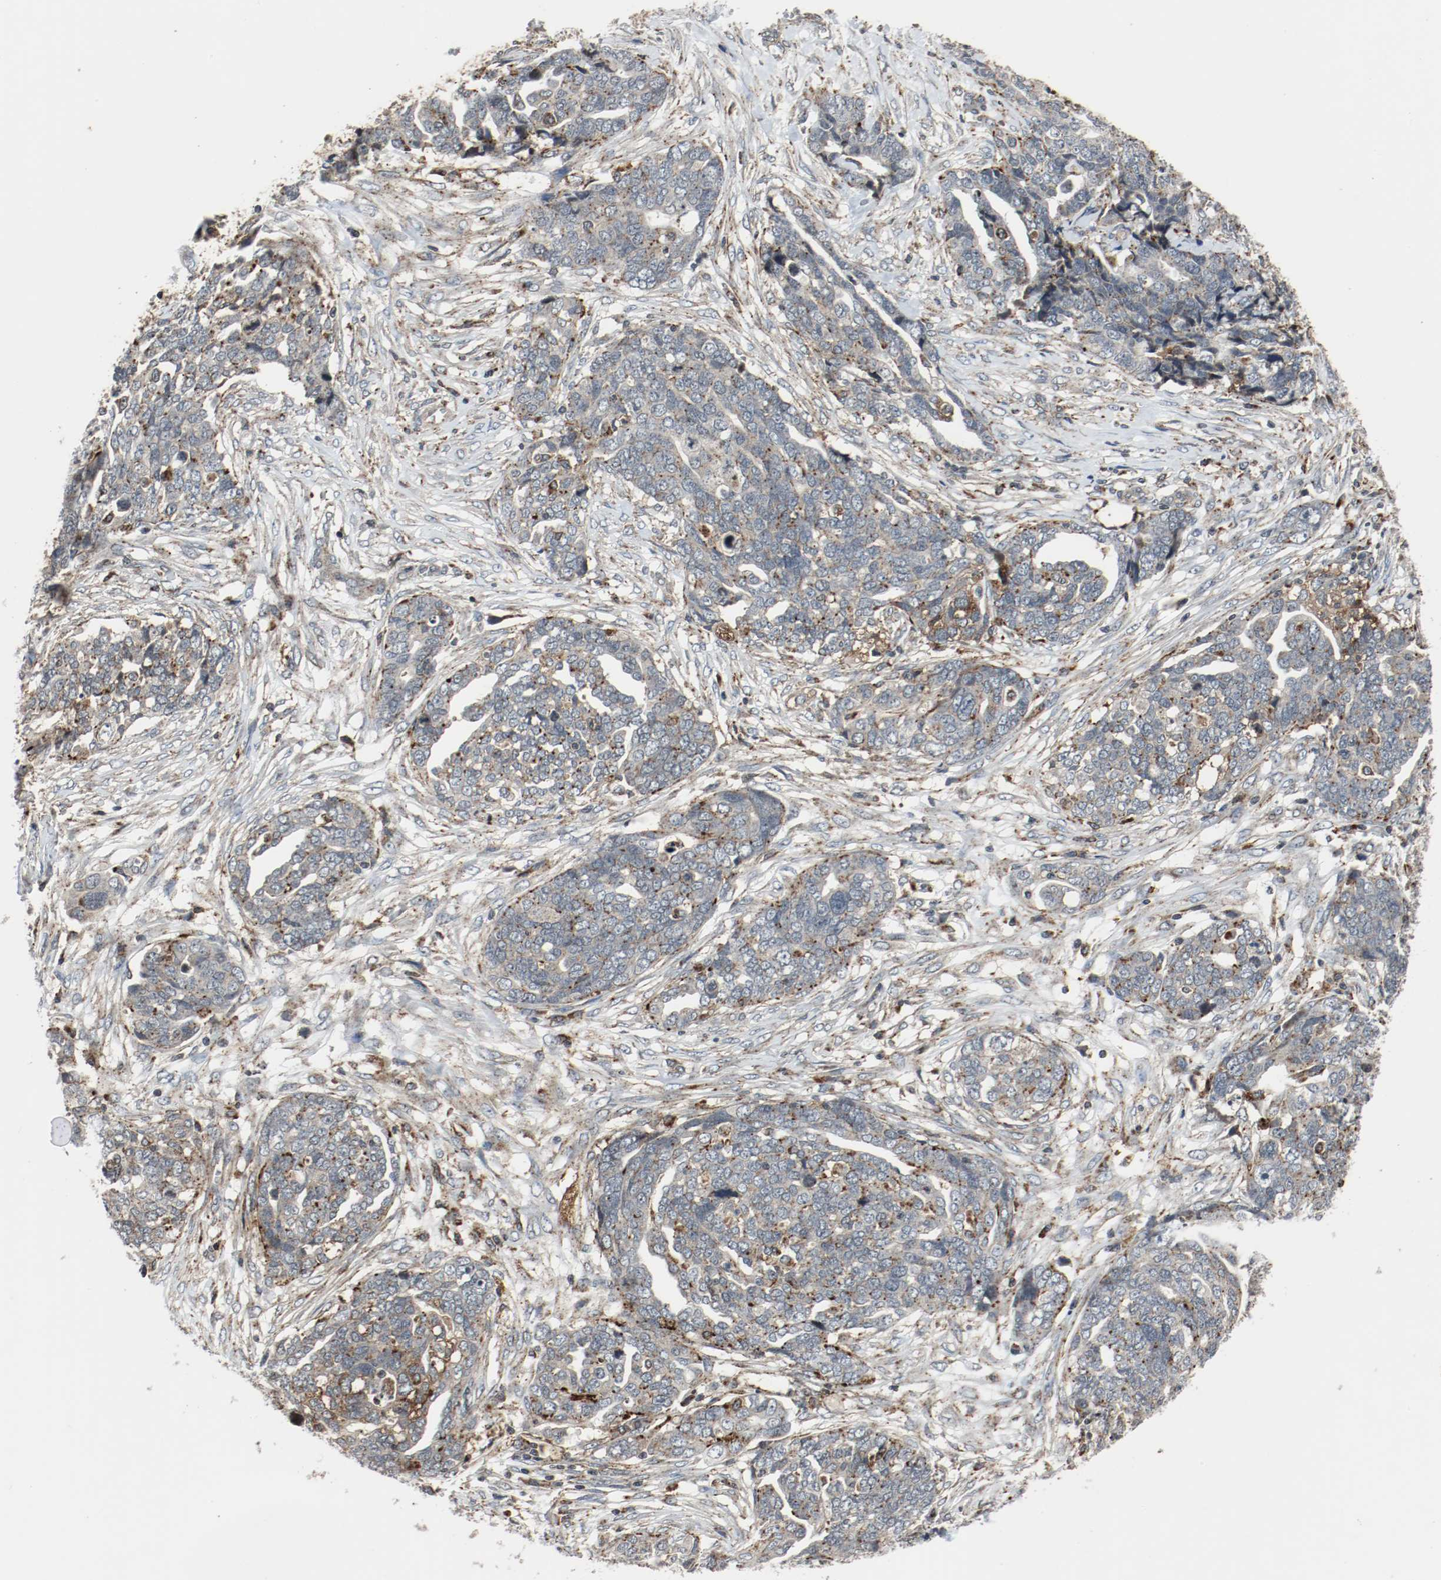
{"staining": {"intensity": "moderate", "quantity": ">75%", "location": "cytoplasmic/membranous"}, "tissue": "ovarian cancer", "cell_type": "Tumor cells", "image_type": "cancer", "snomed": [{"axis": "morphology", "description": "Normal tissue, NOS"}, {"axis": "morphology", "description": "Cystadenocarcinoma, serous, NOS"}, {"axis": "topography", "description": "Fallopian tube"}, {"axis": "topography", "description": "Ovary"}], "caption": "Serous cystadenocarcinoma (ovarian) was stained to show a protein in brown. There is medium levels of moderate cytoplasmic/membranous expression in approximately >75% of tumor cells.", "gene": "LAMP2", "patient": {"sex": "female", "age": 56}}